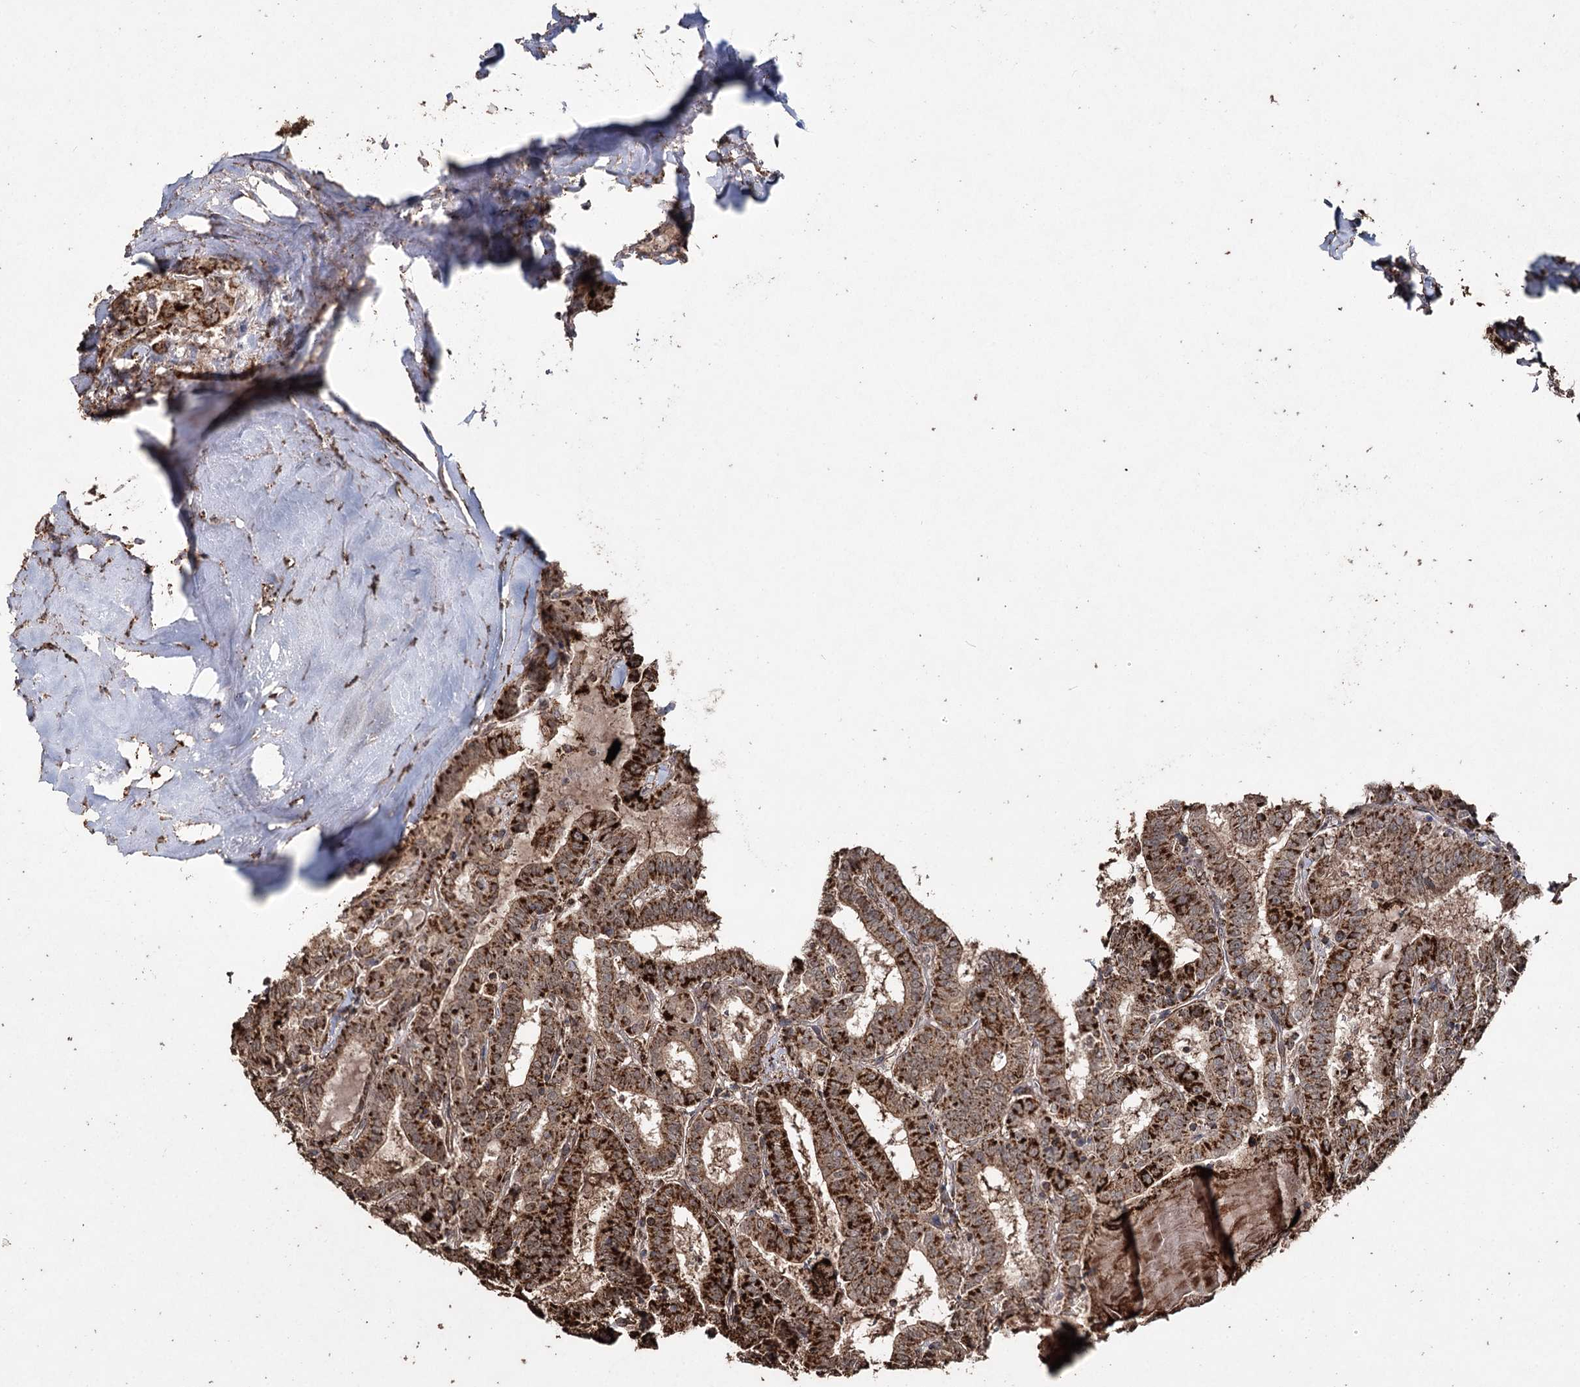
{"staining": {"intensity": "strong", "quantity": ">75%", "location": "cytoplasmic/membranous"}, "tissue": "thyroid cancer", "cell_type": "Tumor cells", "image_type": "cancer", "snomed": [{"axis": "morphology", "description": "Papillary adenocarcinoma, NOS"}, {"axis": "topography", "description": "Thyroid gland"}], "caption": "Thyroid cancer stained with immunohistochemistry (IHC) exhibits strong cytoplasmic/membranous expression in about >75% of tumor cells.", "gene": "SLF2", "patient": {"sex": "female", "age": 72}}